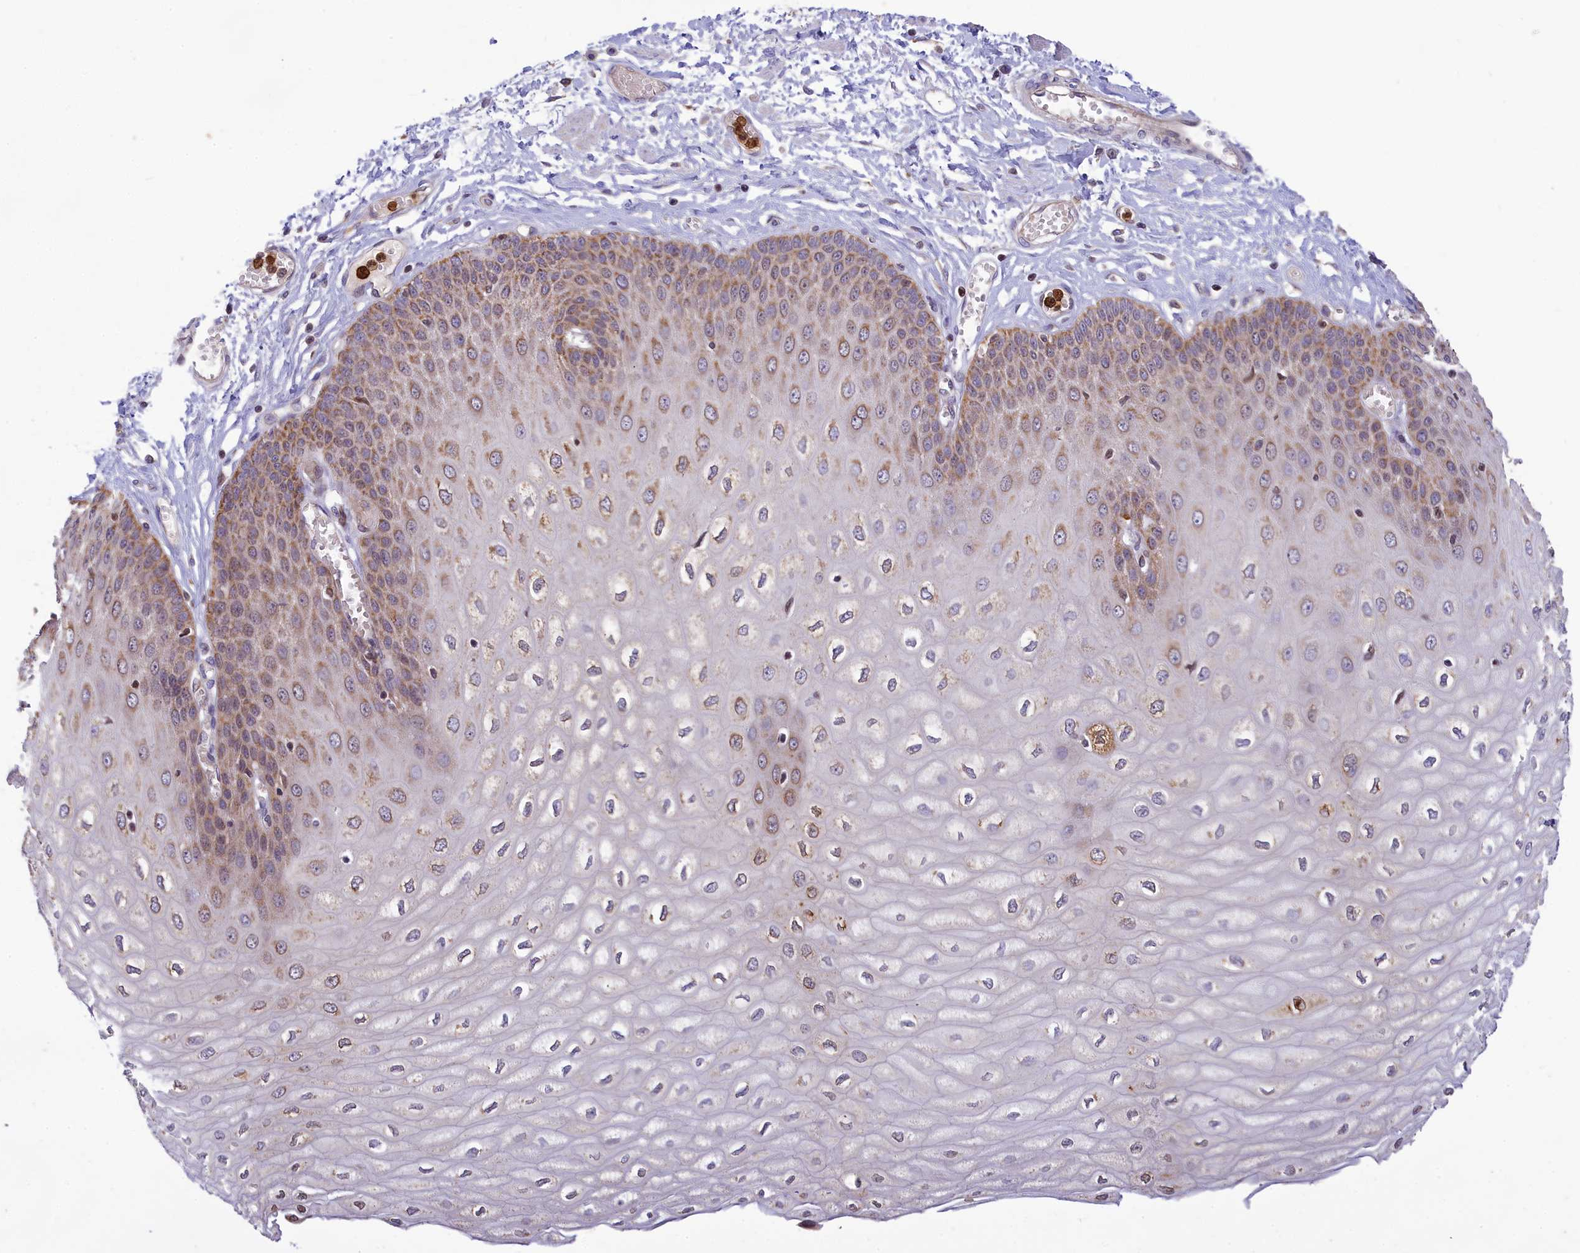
{"staining": {"intensity": "moderate", "quantity": ">75%", "location": "cytoplasmic/membranous"}, "tissue": "esophagus", "cell_type": "Squamous epithelial cells", "image_type": "normal", "snomed": [{"axis": "morphology", "description": "Normal tissue, NOS"}, {"axis": "topography", "description": "Esophagus"}], "caption": "The histopathology image exhibits immunohistochemical staining of normal esophagus. There is moderate cytoplasmic/membranous staining is identified in approximately >75% of squamous epithelial cells.", "gene": "PKHD1L1", "patient": {"sex": "male", "age": 60}}